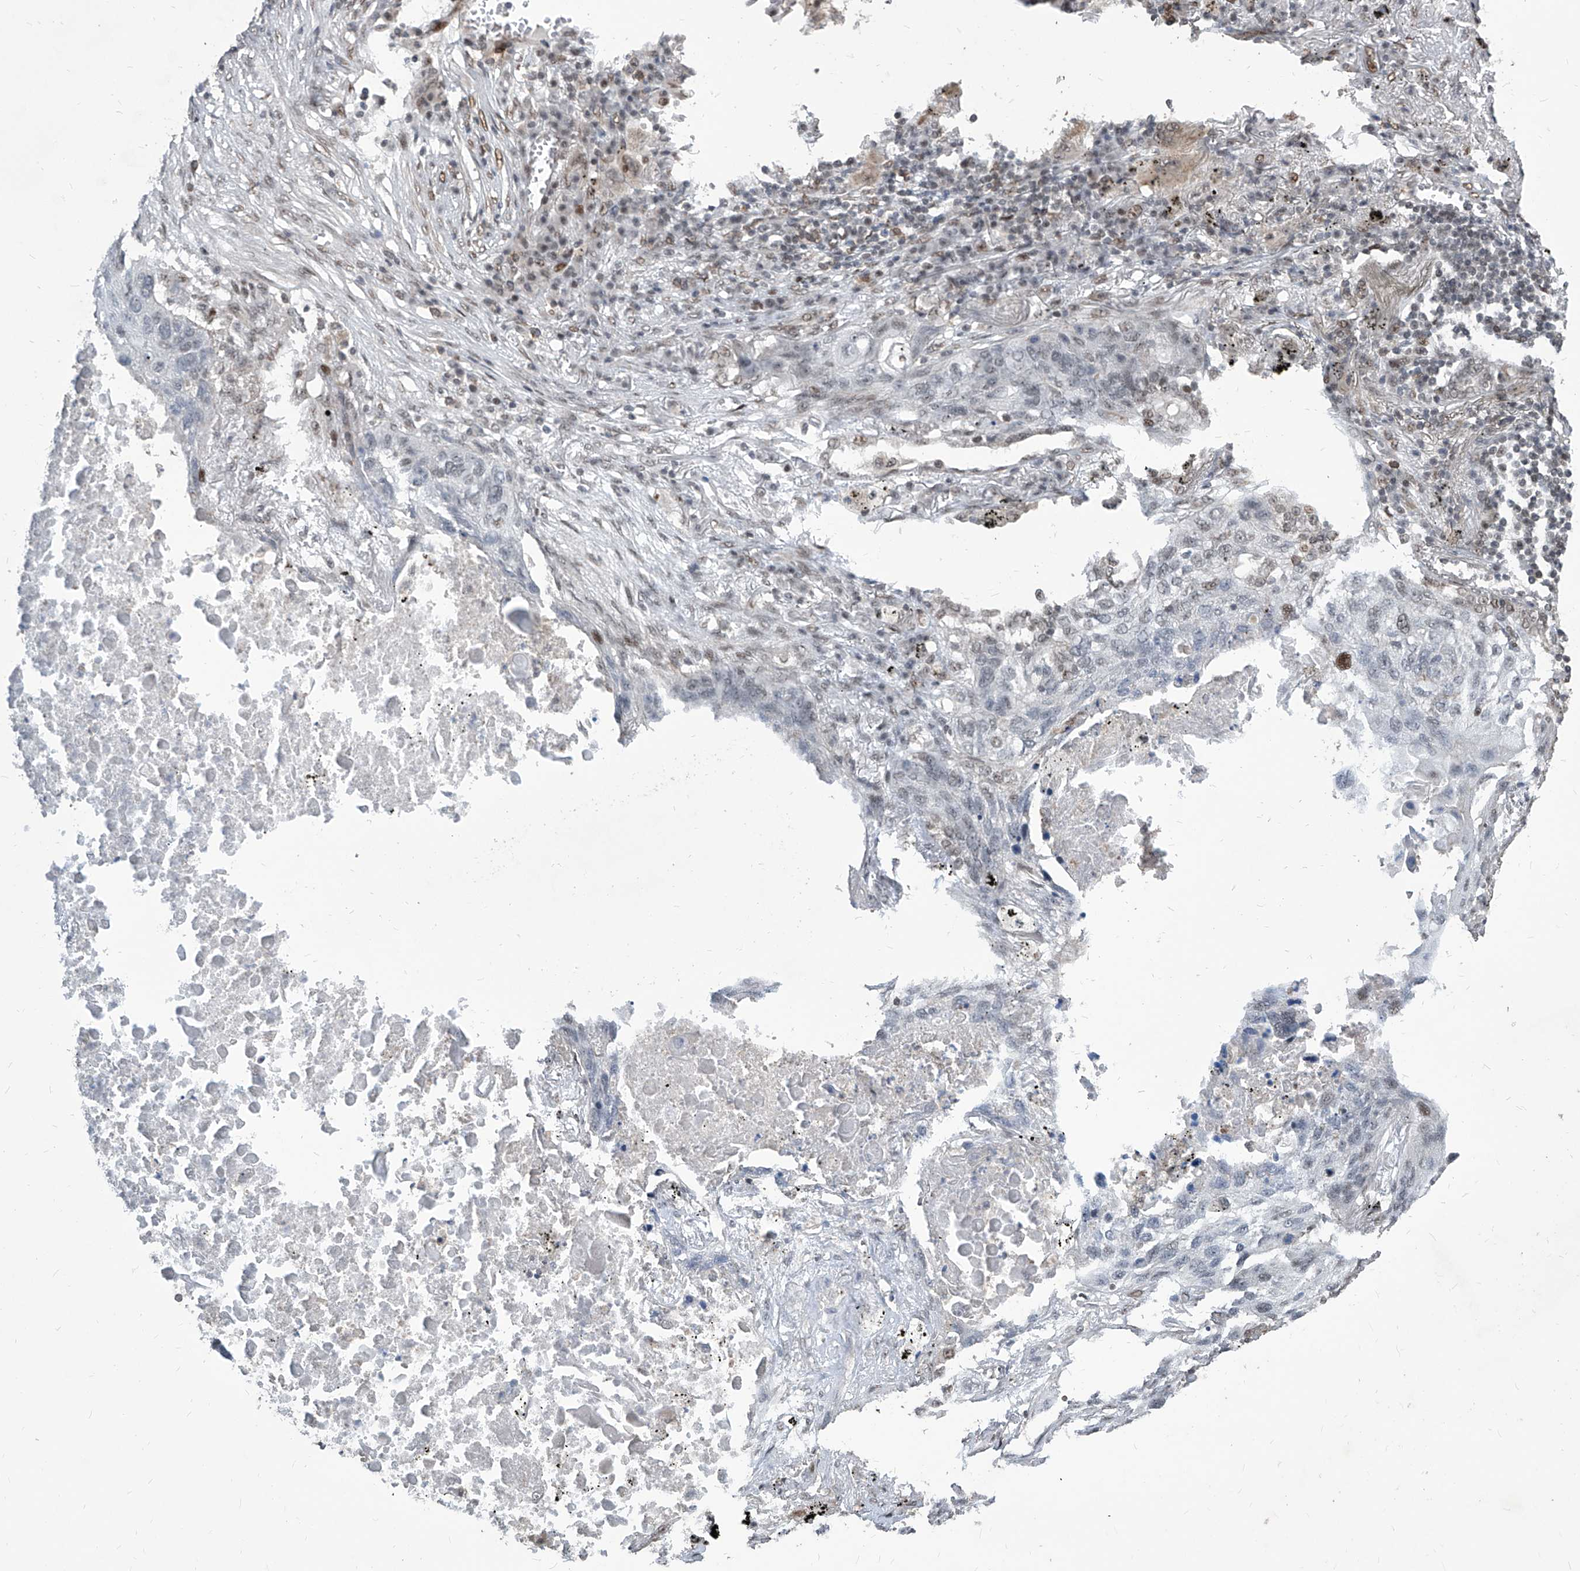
{"staining": {"intensity": "negative", "quantity": "none", "location": "none"}, "tissue": "lung cancer", "cell_type": "Tumor cells", "image_type": "cancer", "snomed": [{"axis": "morphology", "description": "Squamous cell carcinoma, NOS"}, {"axis": "topography", "description": "Lung"}], "caption": "This is an IHC photomicrograph of human lung cancer (squamous cell carcinoma). There is no positivity in tumor cells.", "gene": "IRF2", "patient": {"sex": "female", "age": 63}}